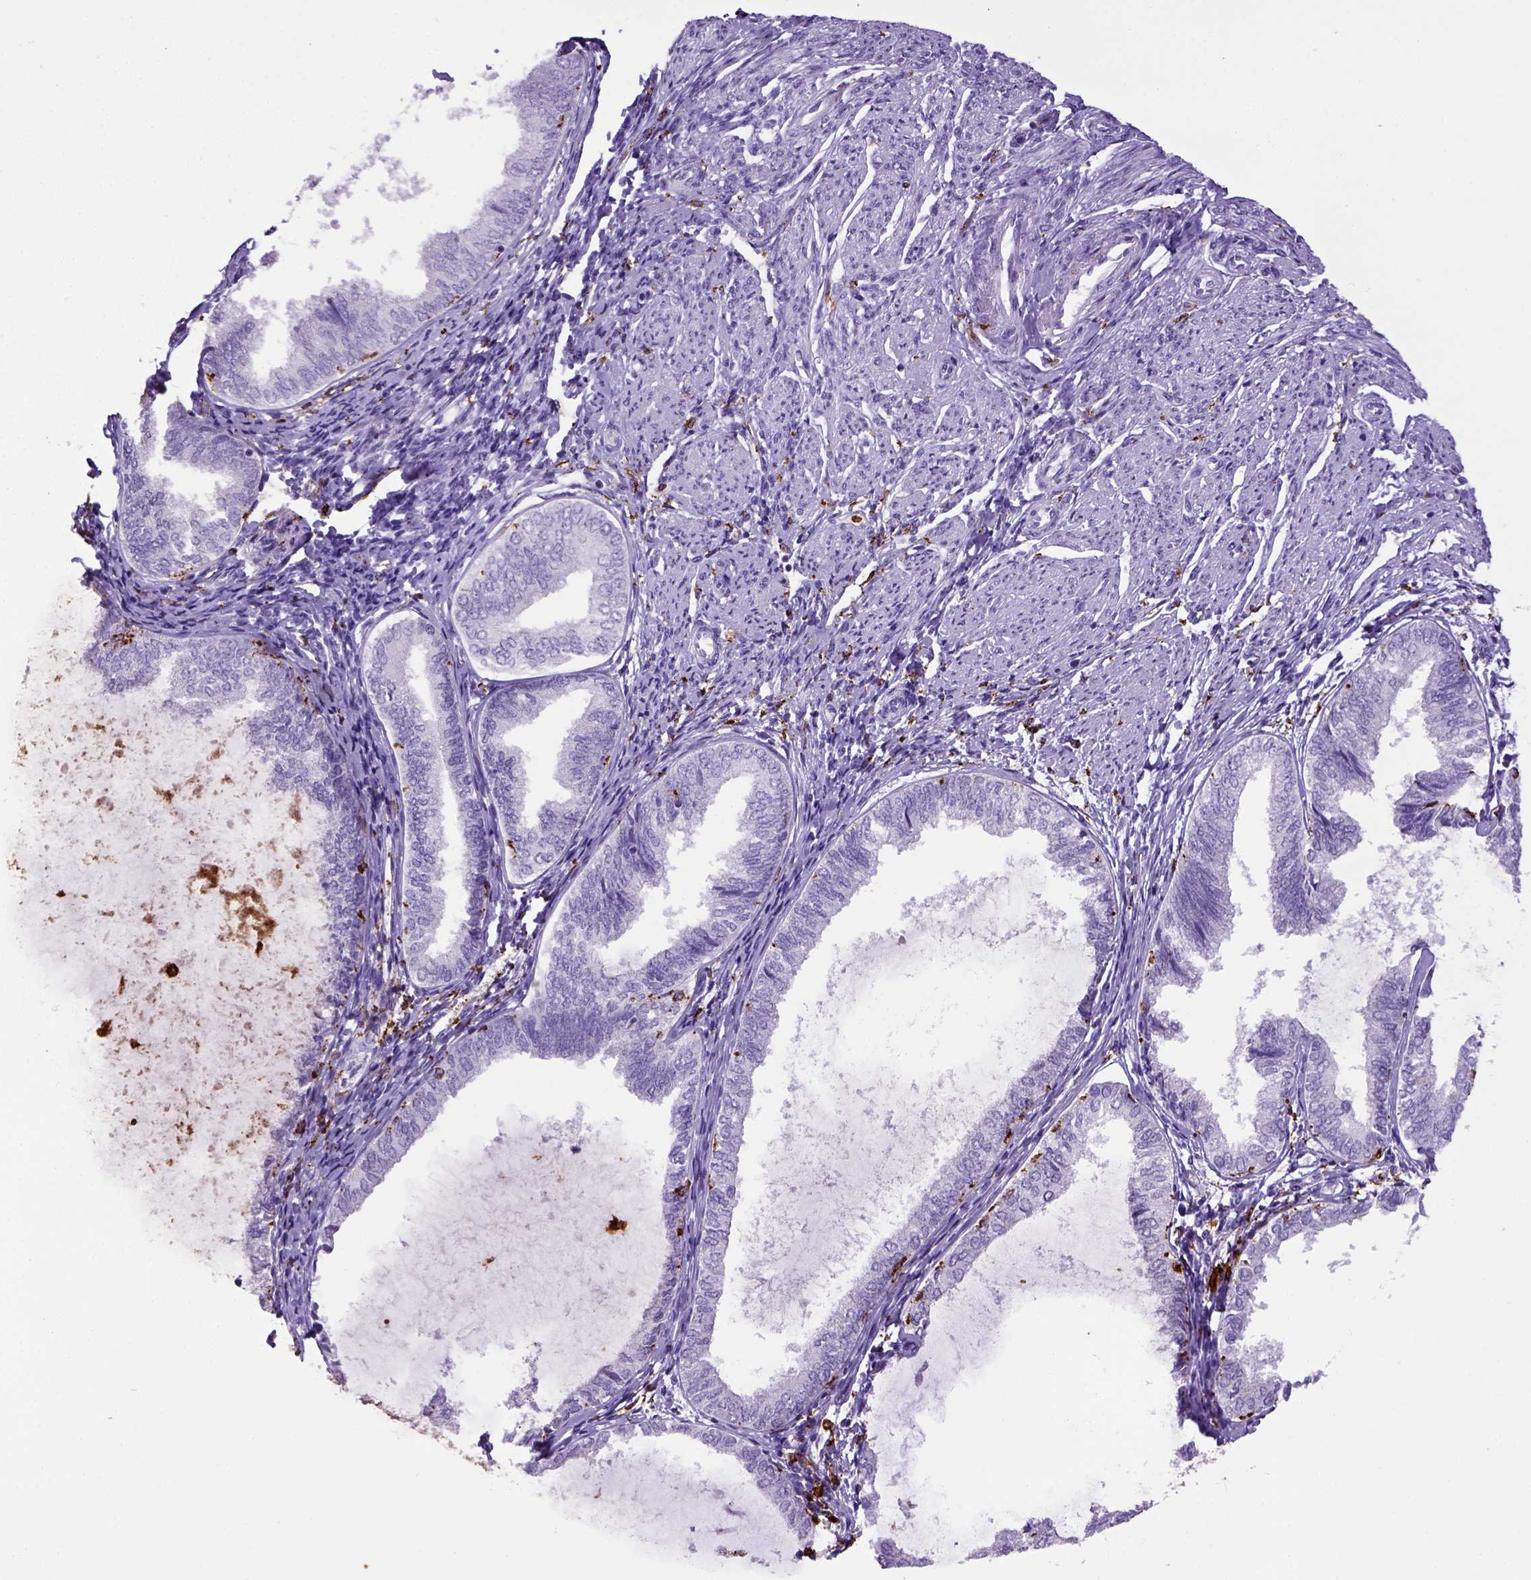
{"staining": {"intensity": "negative", "quantity": "none", "location": "none"}, "tissue": "endometrial cancer", "cell_type": "Tumor cells", "image_type": "cancer", "snomed": [{"axis": "morphology", "description": "Adenocarcinoma, NOS"}, {"axis": "topography", "description": "Endometrium"}], "caption": "Immunohistochemical staining of human endometrial cancer (adenocarcinoma) exhibits no significant positivity in tumor cells.", "gene": "CD68", "patient": {"sex": "female", "age": 68}}